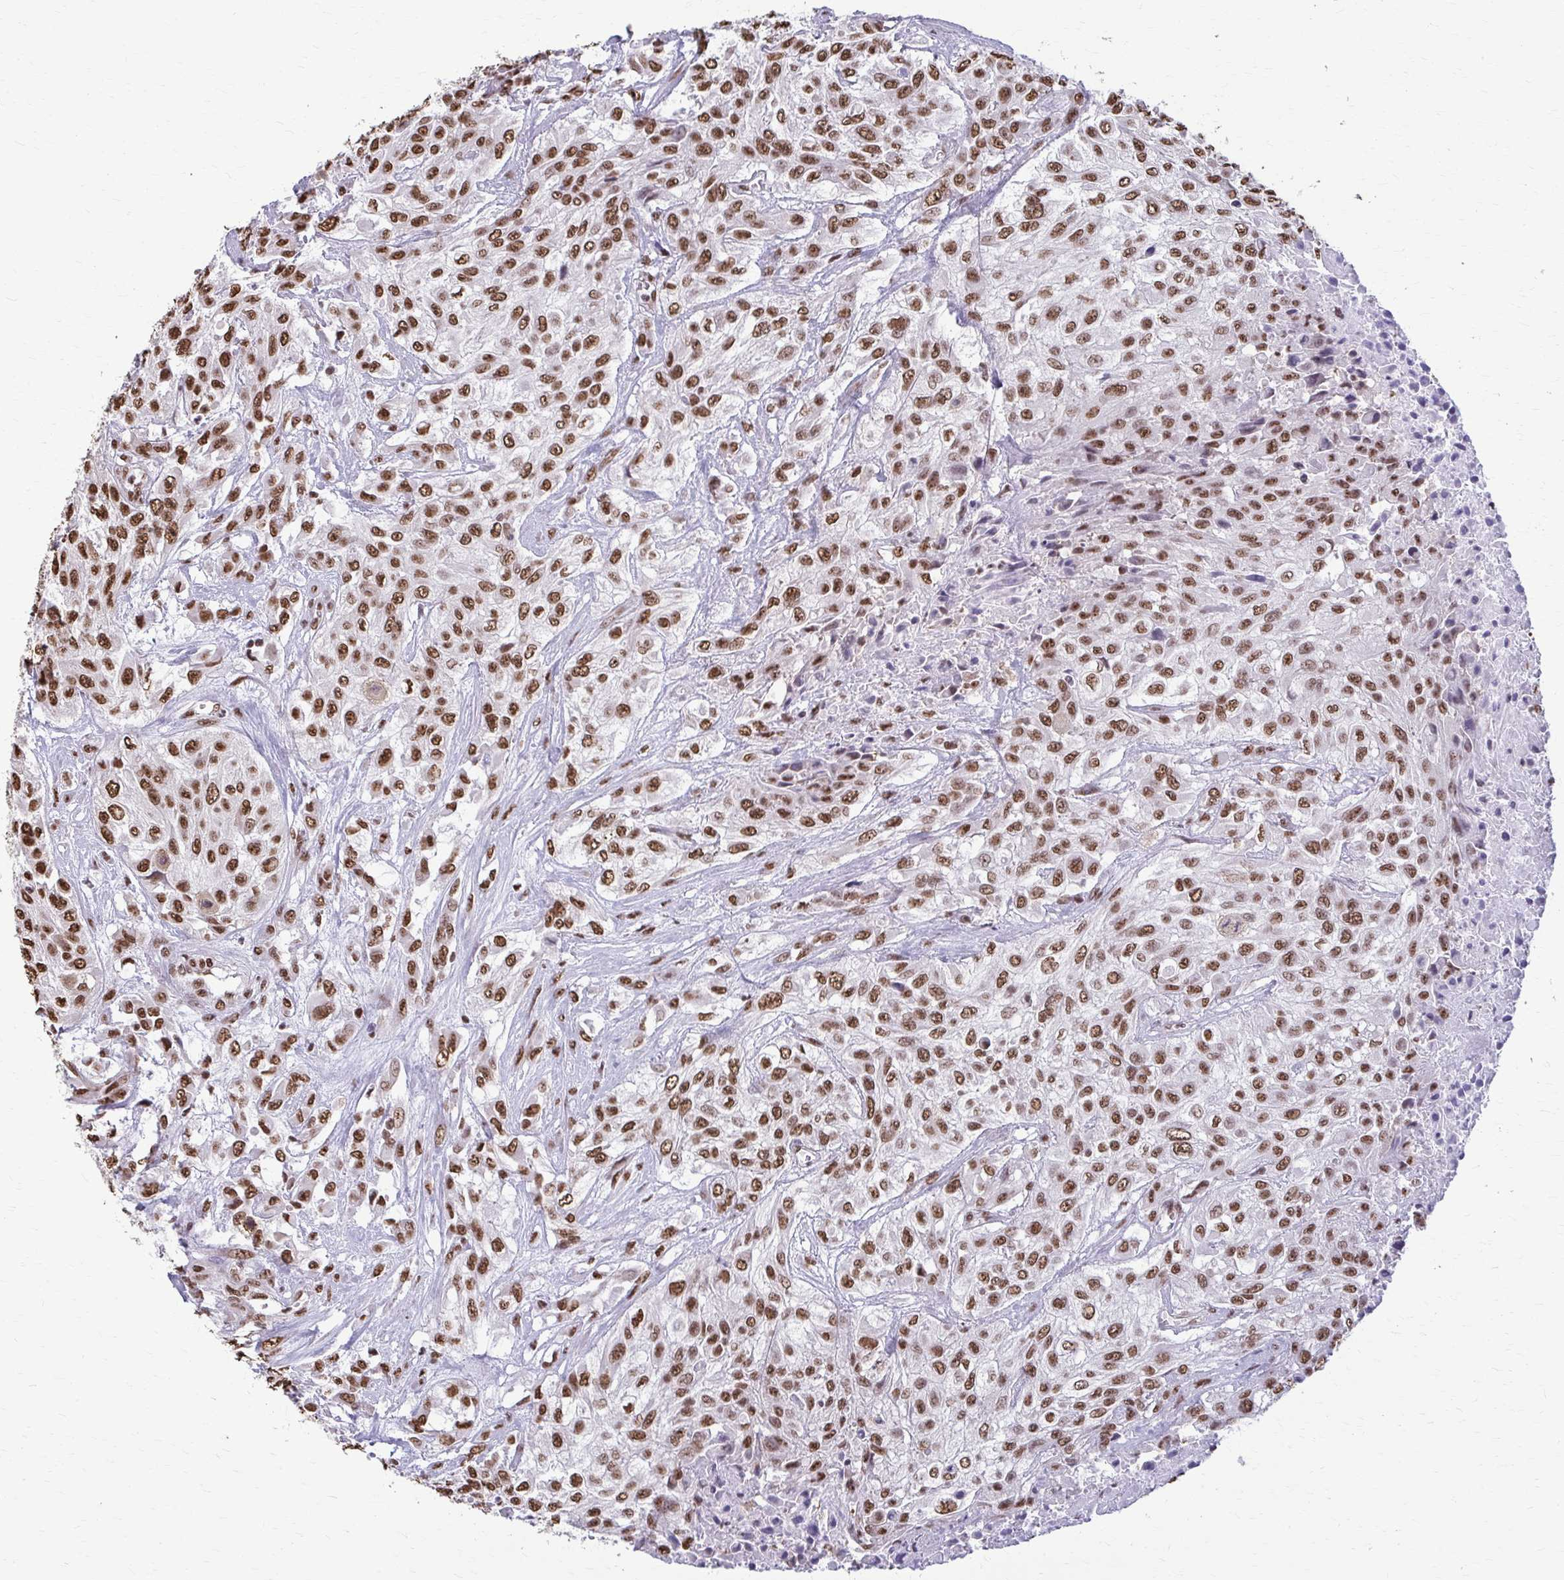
{"staining": {"intensity": "moderate", "quantity": ">75%", "location": "nuclear"}, "tissue": "urothelial cancer", "cell_type": "Tumor cells", "image_type": "cancer", "snomed": [{"axis": "morphology", "description": "Urothelial carcinoma, High grade"}, {"axis": "topography", "description": "Urinary bladder"}], "caption": "Protein staining of high-grade urothelial carcinoma tissue displays moderate nuclear staining in approximately >75% of tumor cells.", "gene": "SNRPA", "patient": {"sex": "male", "age": 57}}